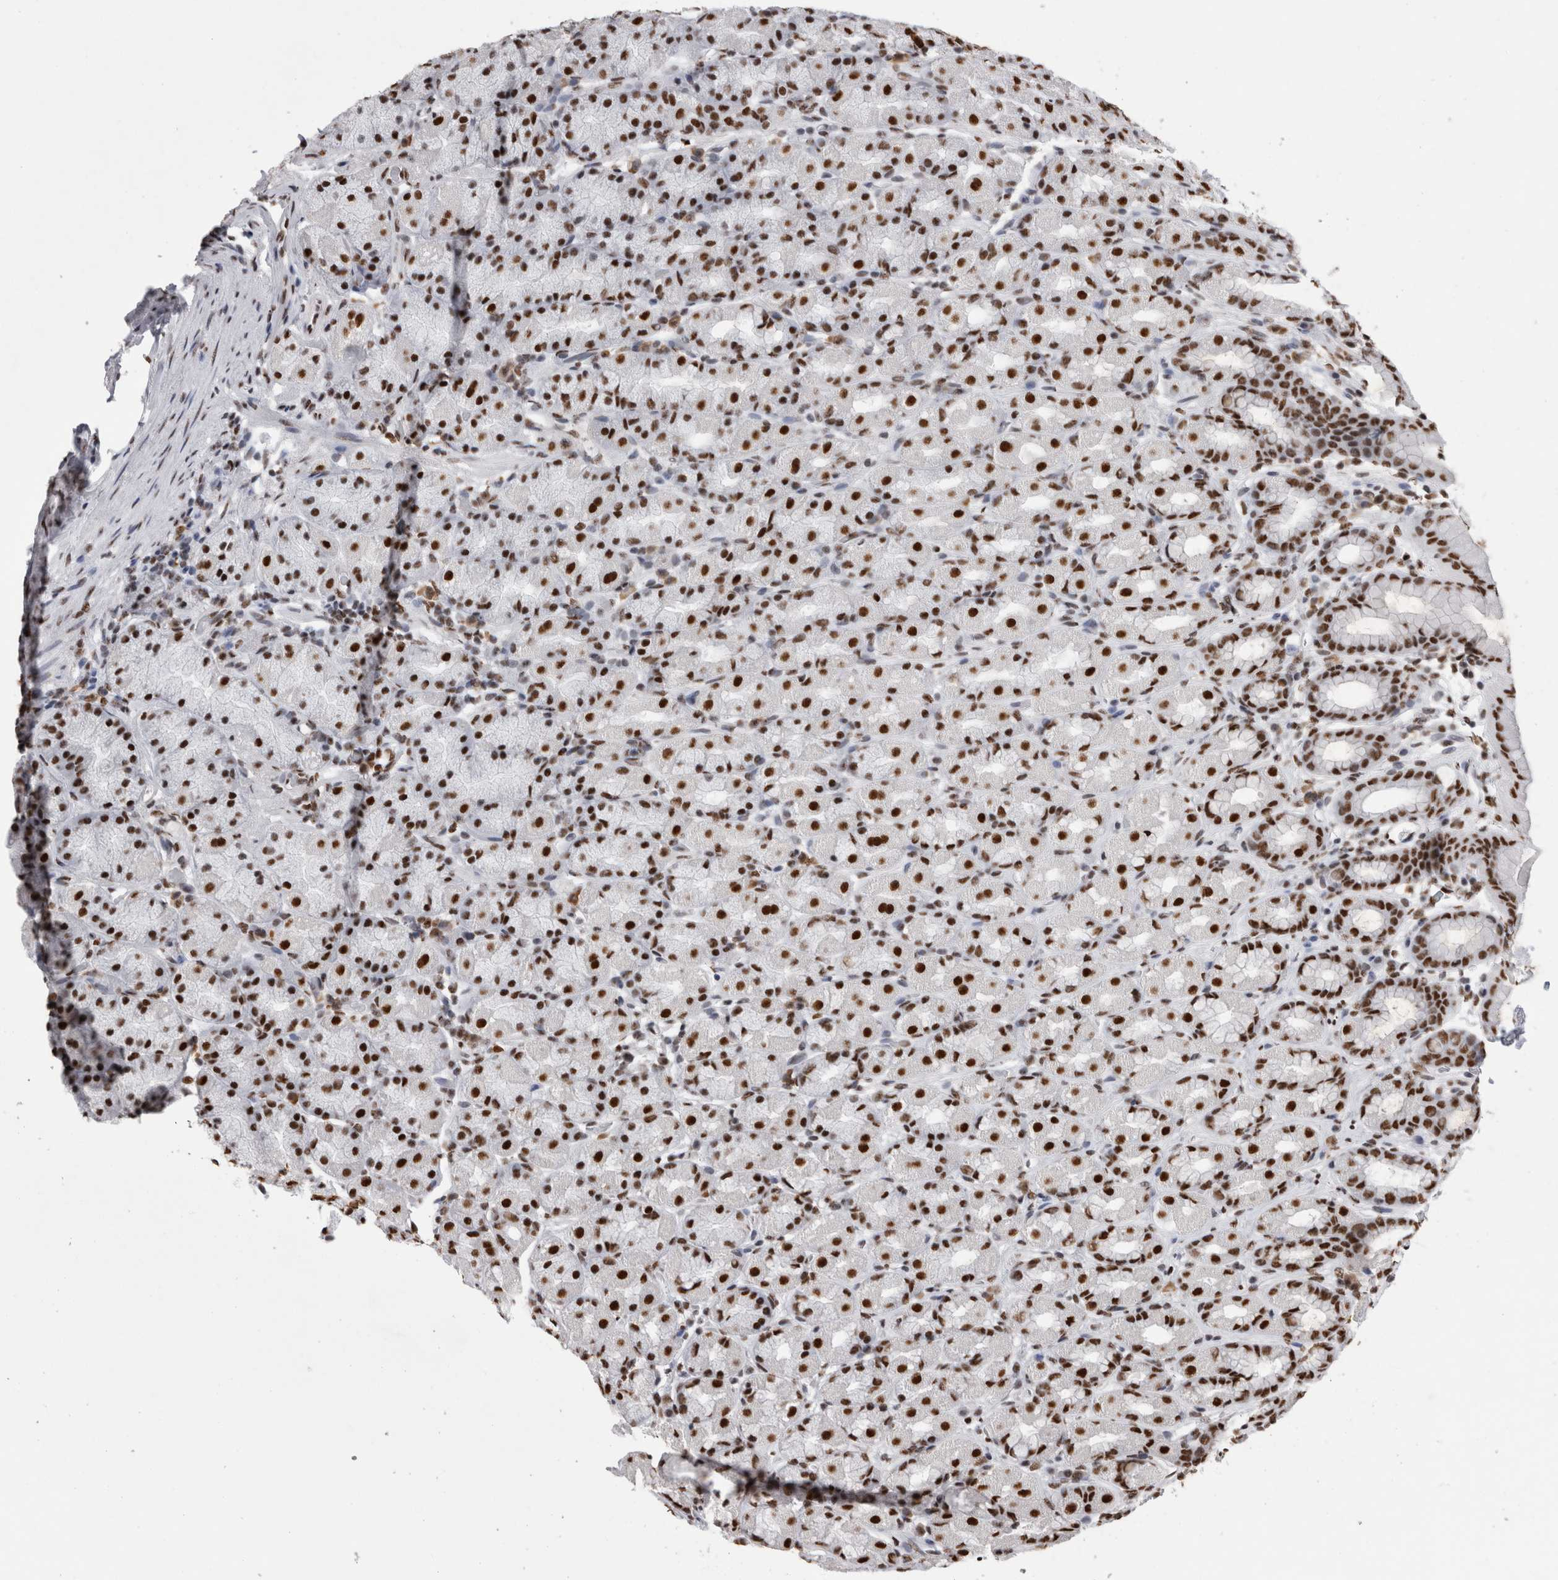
{"staining": {"intensity": "strong", "quantity": ">75%", "location": "nuclear"}, "tissue": "stomach", "cell_type": "Glandular cells", "image_type": "normal", "snomed": [{"axis": "morphology", "description": "Normal tissue, NOS"}, {"axis": "topography", "description": "Stomach, upper"}], "caption": "Immunohistochemistry (DAB (3,3'-diaminobenzidine)) staining of normal human stomach displays strong nuclear protein positivity in approximately >75% of glandular cells.", "gene": "ALPK3", "patient": {"sex": "male", "age": 68}}